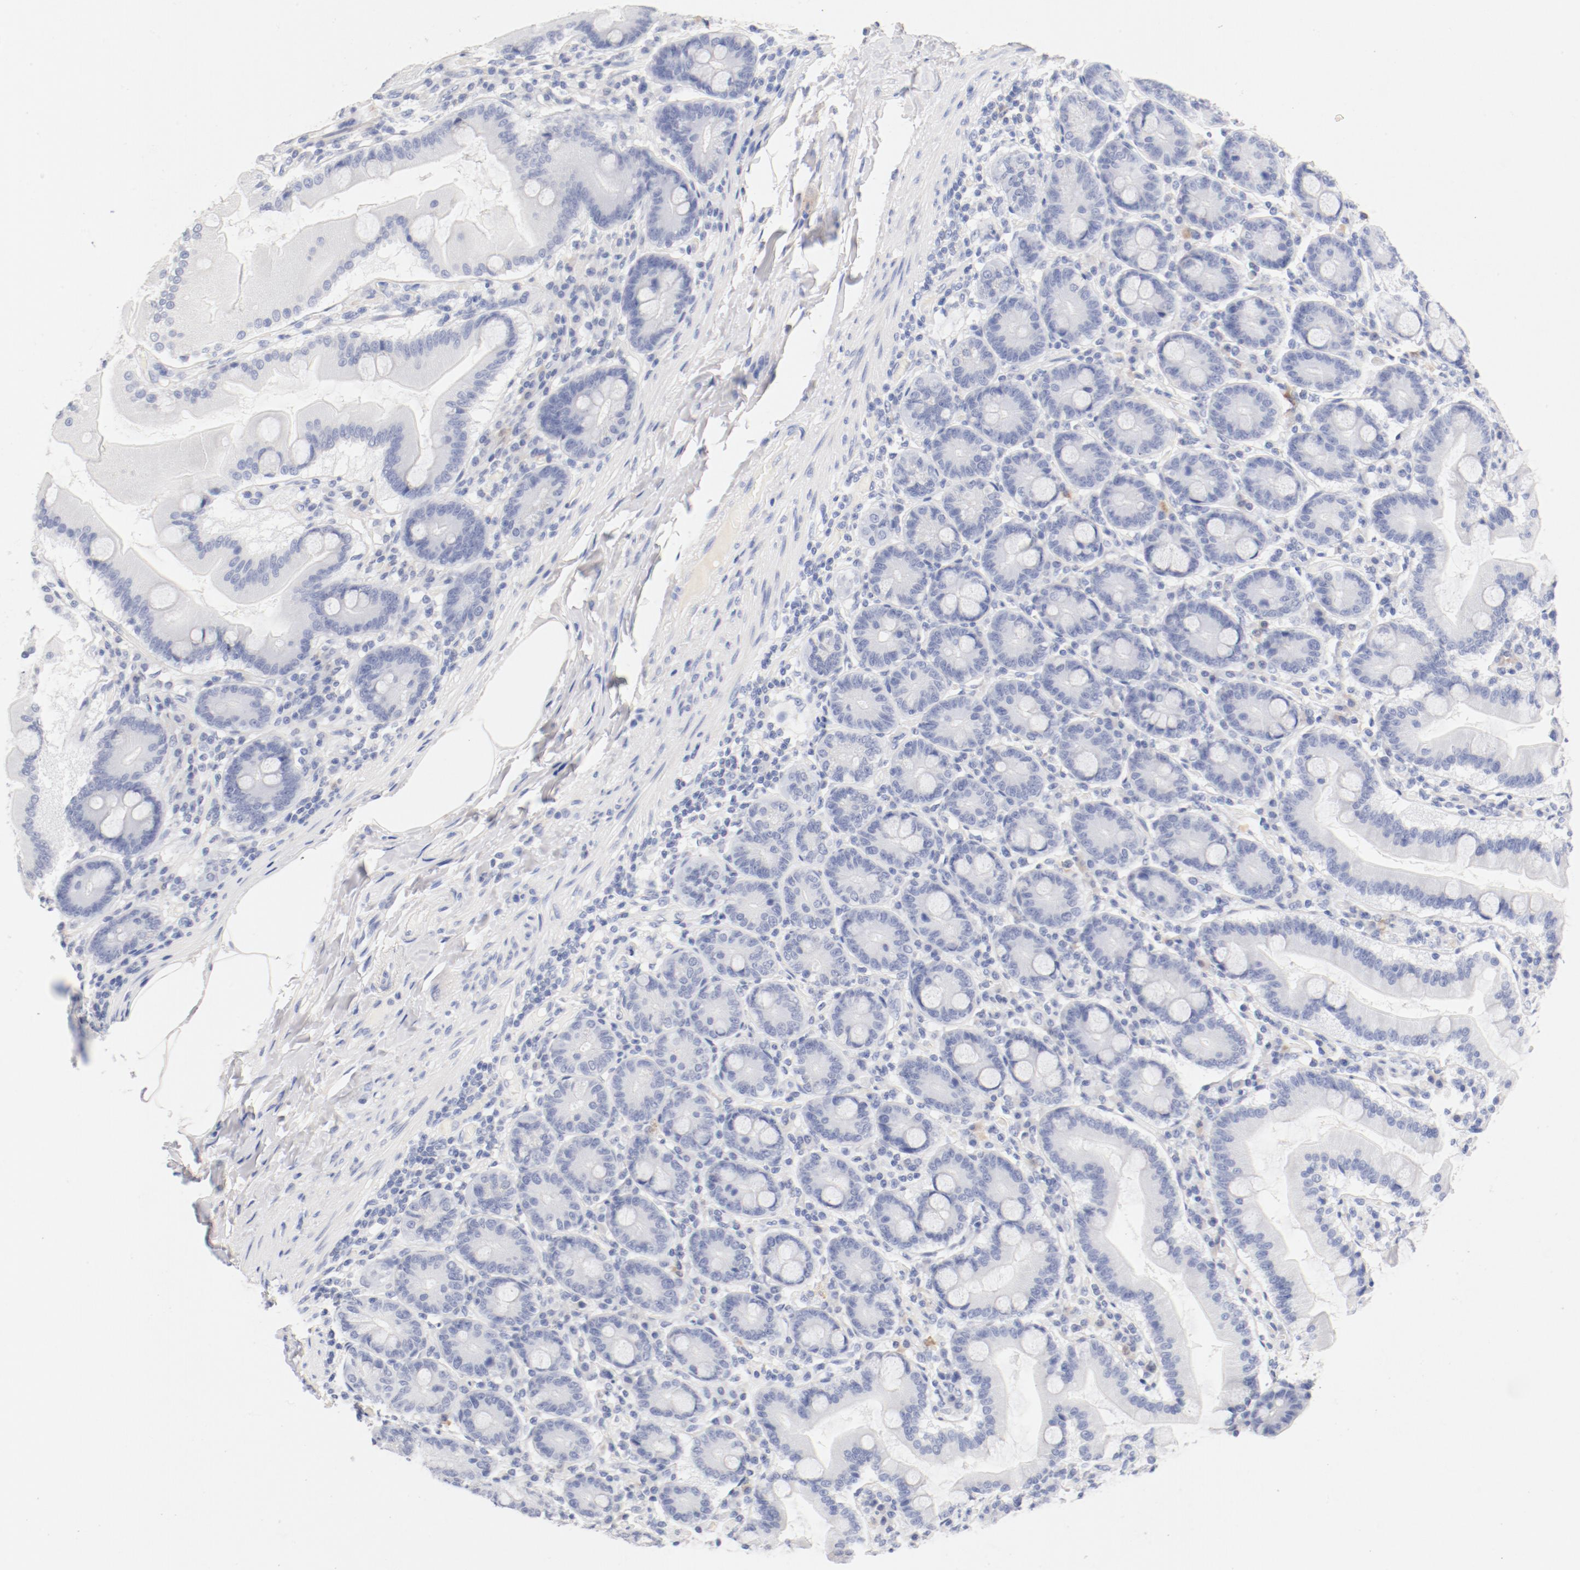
{"staining": {"intensity": "negative", "quantity": "none", "location": "none"}, "tissue": "duodenum", "cell_type": "Glandular cells", "image_type": "normal", "snomed": [{"axis": "morphology", "description": "Normal tissue, NOS"}, {"axis": "topography", "description": "Duodenum"}], "caption": "This image is of unremarkable duodenum stained with immunohistochemistry to label a protein in brown with the nuclei are counter-stained blue. There is no staining in glandular cells. (DAB (3,3'-diaminobenzidine) immunohistochemistry (IHC) visualized using brightfield microscopy, high magnification).", "gene": "HOMER1", "patient": {"sex": "female", "age": 64}}